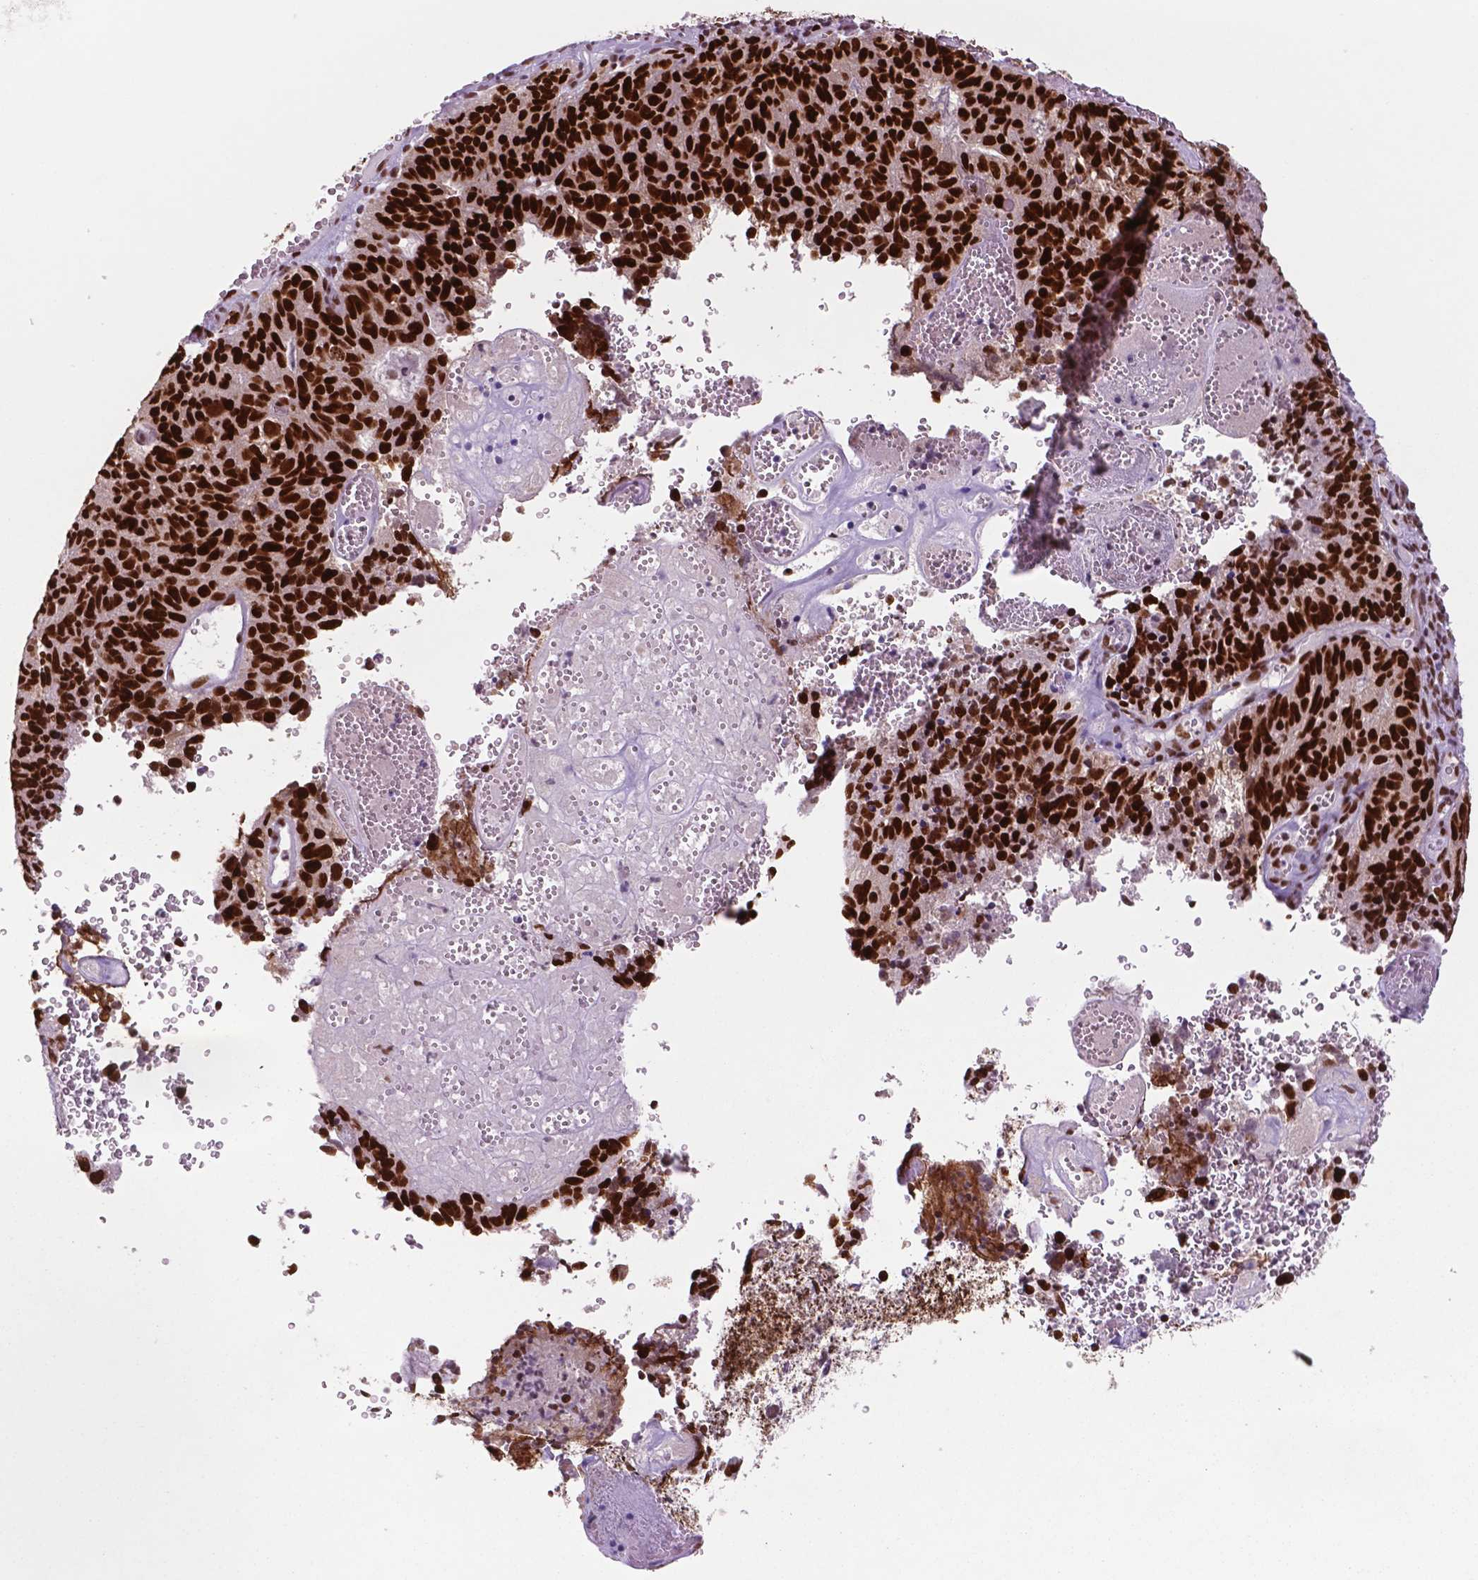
{"staining": {"intensity": "strong", "quantity": ">75%", "location": "nuclear"}, "tissue": "cervical cancer", "cell_type": "Tumor cells", "image_type": "cancer", "snomed": [{"axis": "morphology", "description": "Adenocarcinoma, NOS"}, {"axis": "topography", "description": "Cervix"}], "caption": "DAB immunohistochemical staining of human cervical cancer (adenocarcinoma) shows strong nuclear protein expression in approximately >75% of tumor cells. The protein is shown in brown color, while the nuclei are stained blue.", "gene": "MSH6", "patient": {"sex": "female", "age": 38}}